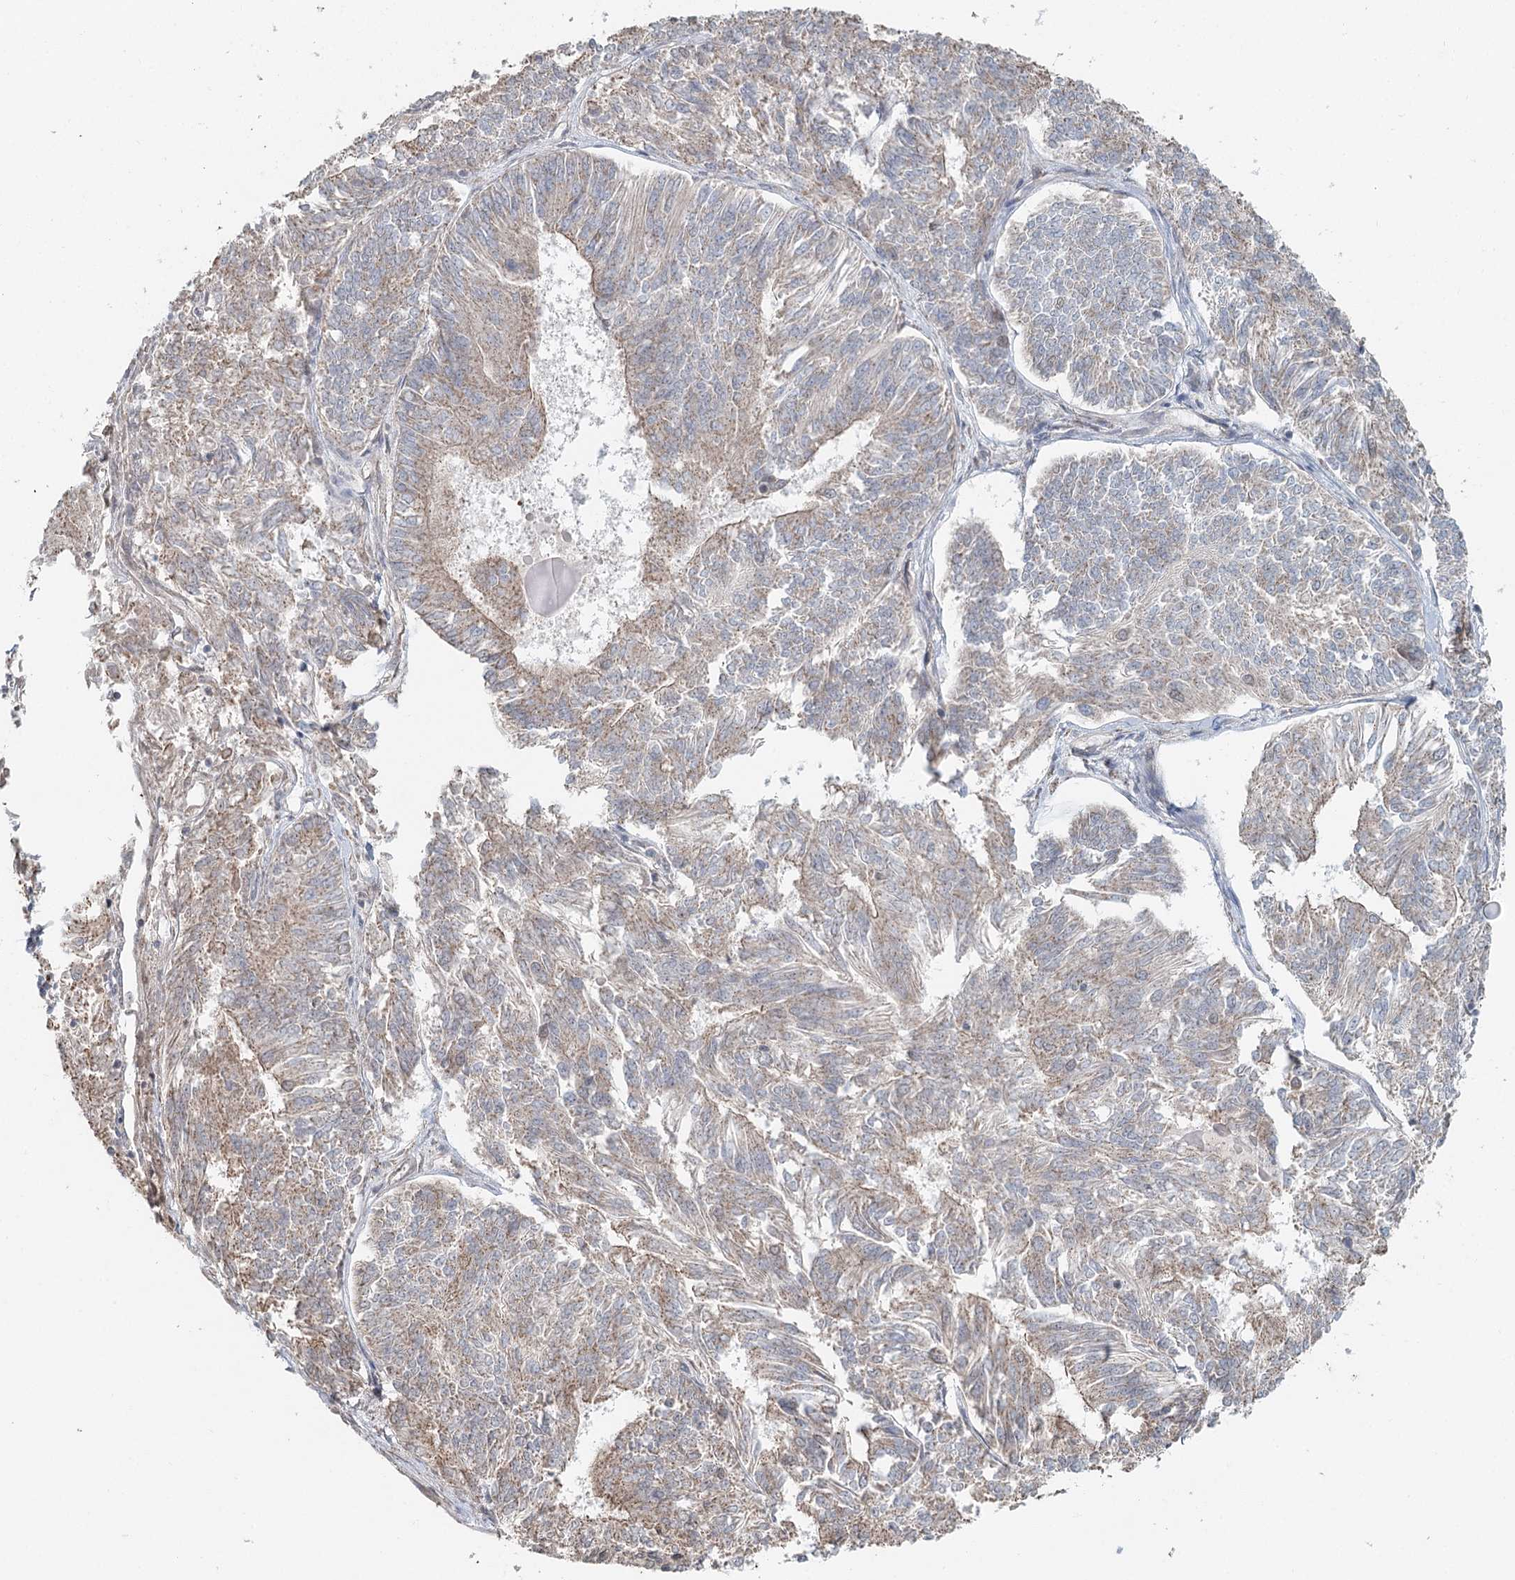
{"staining": {"intensity": "weak", "quantity": "25%-75%", "location": "cytoplasmic/membranous"}, "tissue": "endometrial cancer", "cell_type": "Tumor cells", "image_type": "cancer", "snomed": [{"axis": "morphology", "description": "Adenocarcinoma, NOS"}, {"axis": "topography", "description": "Endometrium"}], "caption": "There is low levels of weak cytoplasmic/membranous staining in tumor cells of endometrial cancer, as demonstrated by immunohistochemical staining (brown color).", "gene": "GPALPP1", "patient": {"sex": "female", "age": 58}}